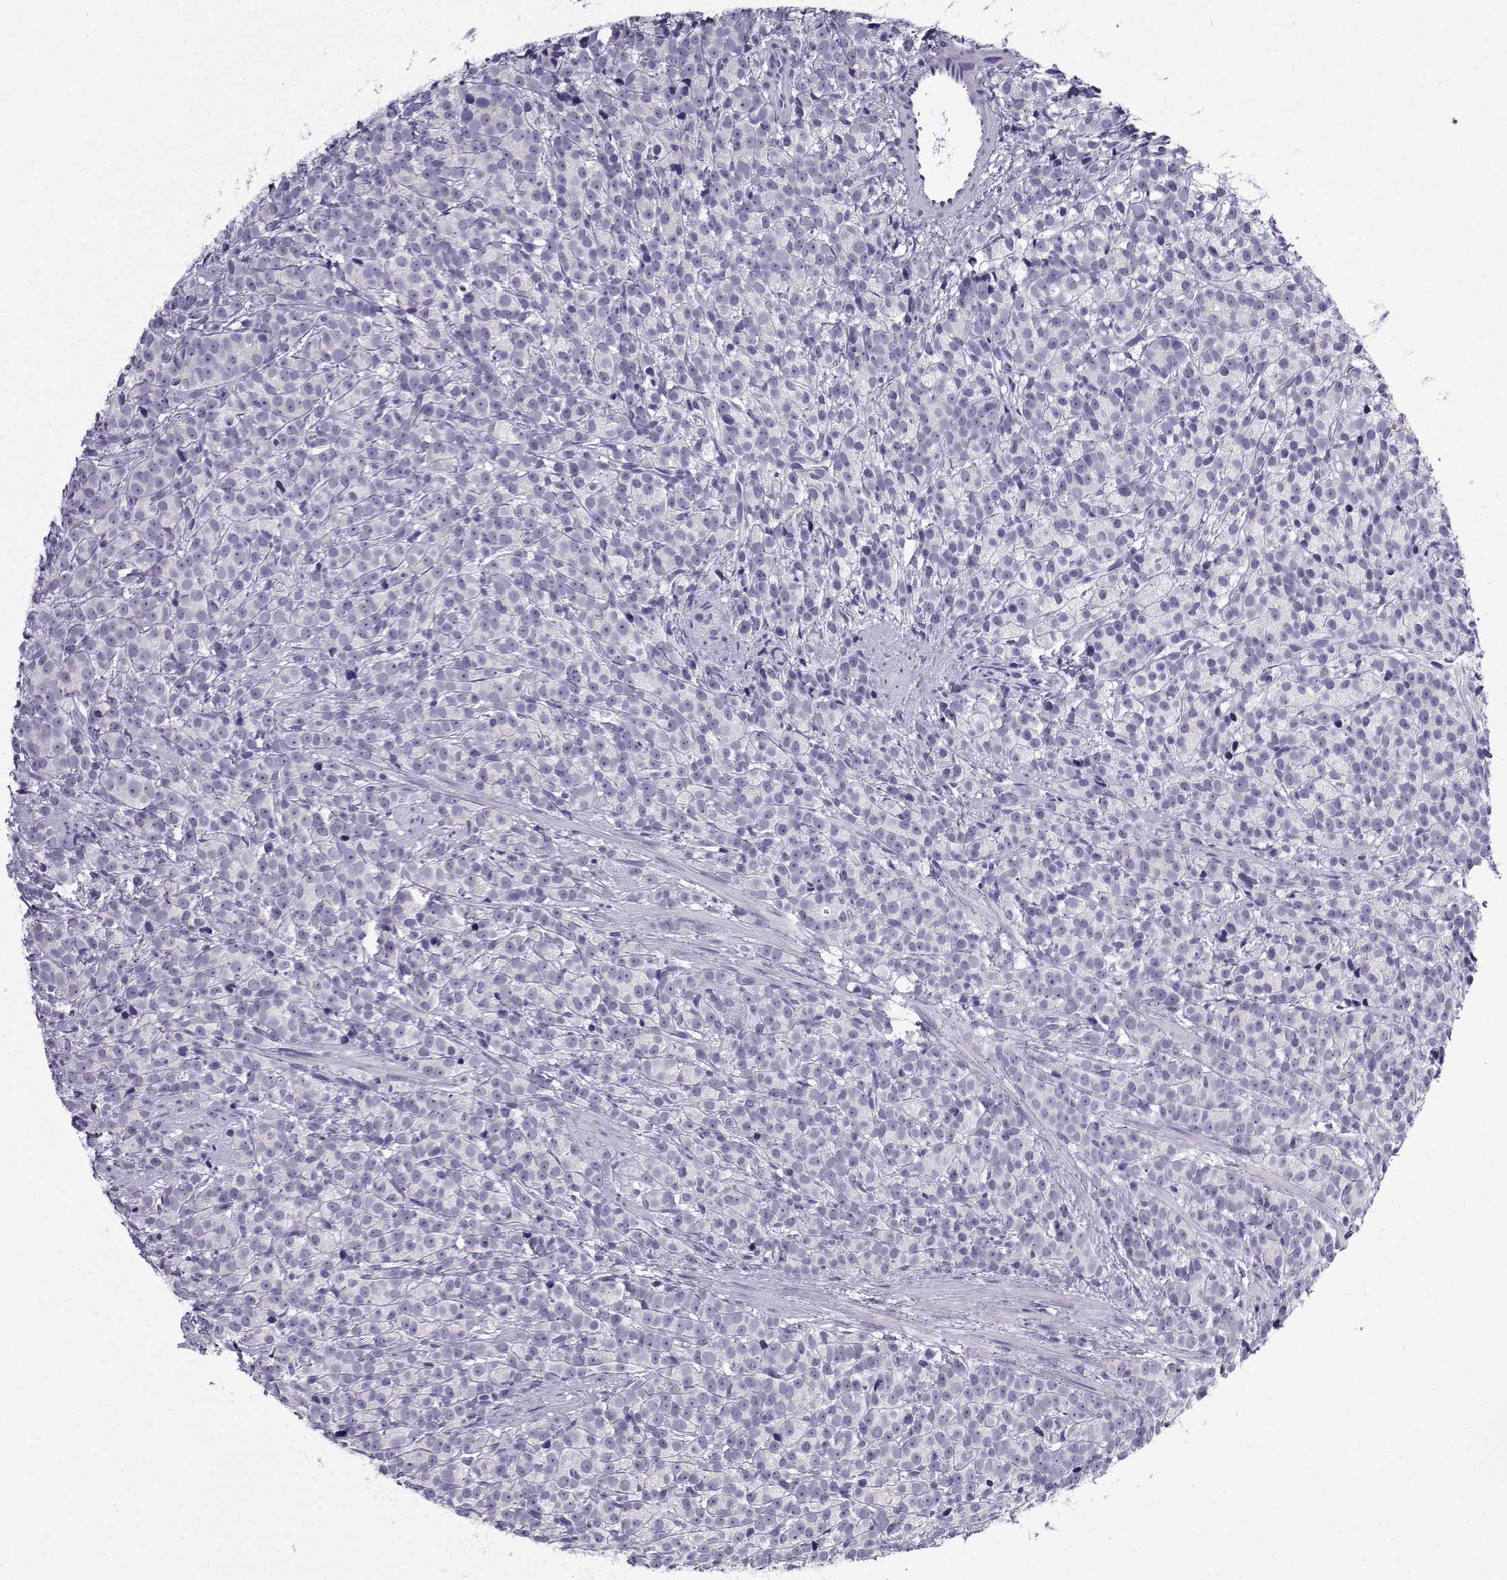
{"staining": {"intensity": "negative", "quantity": "none", "location": "none"}, "tissue": "prostate cancer", "cell_type": "Tumor cells", "image_type": "cancer", "snomed": [{"axis": "morphology", "description": "Adenocarcinoma, High grade"}, {"axis": "topography", "description": "Prostate"}], "caption": "Photomicrograph shows no protein expression in tumor cells of prostate cancer (adenocarcinoma (high-grade)) tissue.", "gene": "ACRBP", "patient": {"sex": "male", "age": 53}}